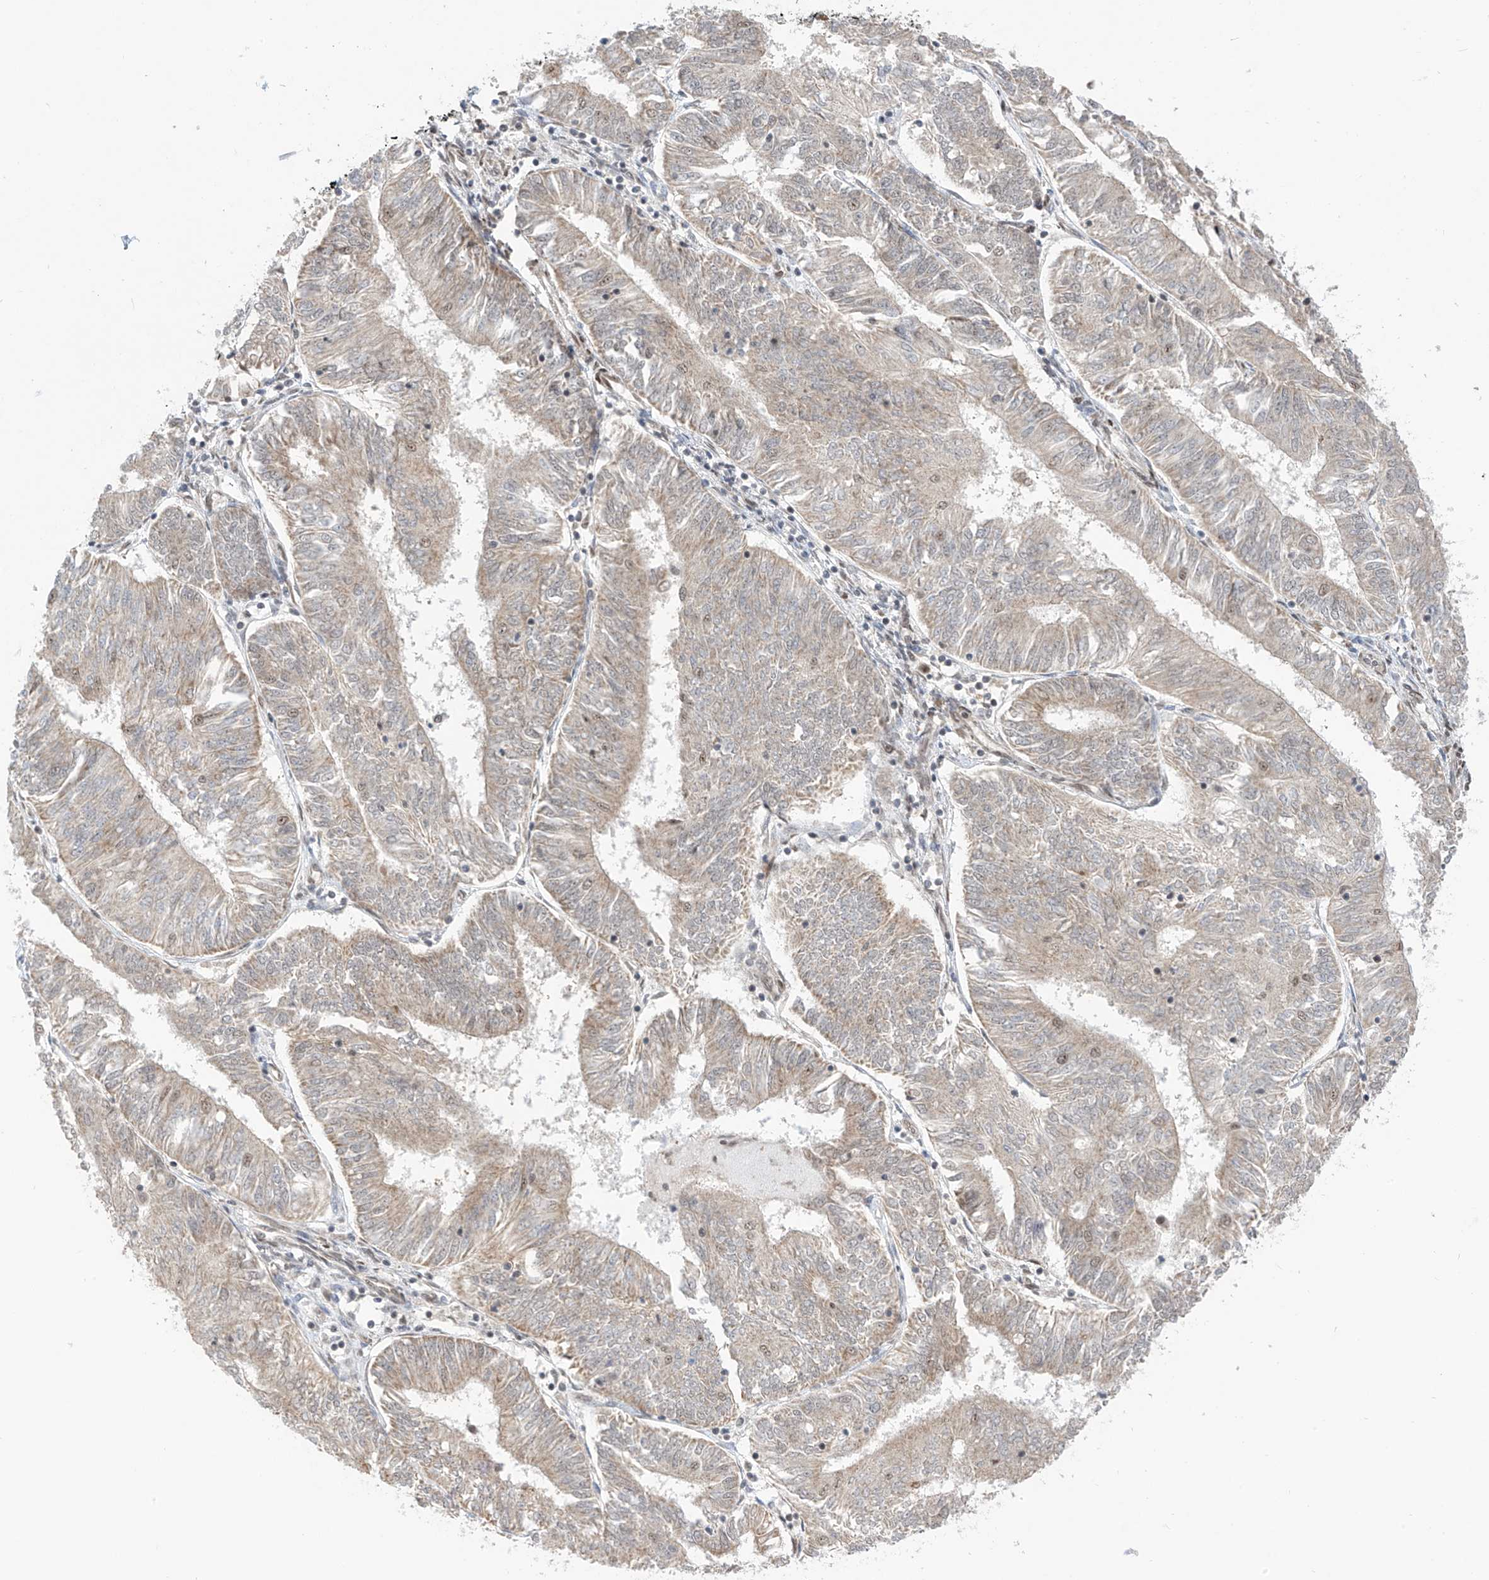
{"staining": {"intensity": "weak", "quantity": "<25%", "location": "cytoplasmic/membranous"}, "tissue": "endometrial cancer", "cell_type": "Tumor cells", "image_type": "cancer", "snomed": [{"axis": "morphology", "description": "Adenocarcinoma, NOS"}, {"axis": "topography", "description": "Endometrium"}], "caption": "The image demonstrates no significant expression in tumor cells of endometrial cancer.", "gene": "AURKAIP1", "patient": {"sex": "female", "age": 58}}